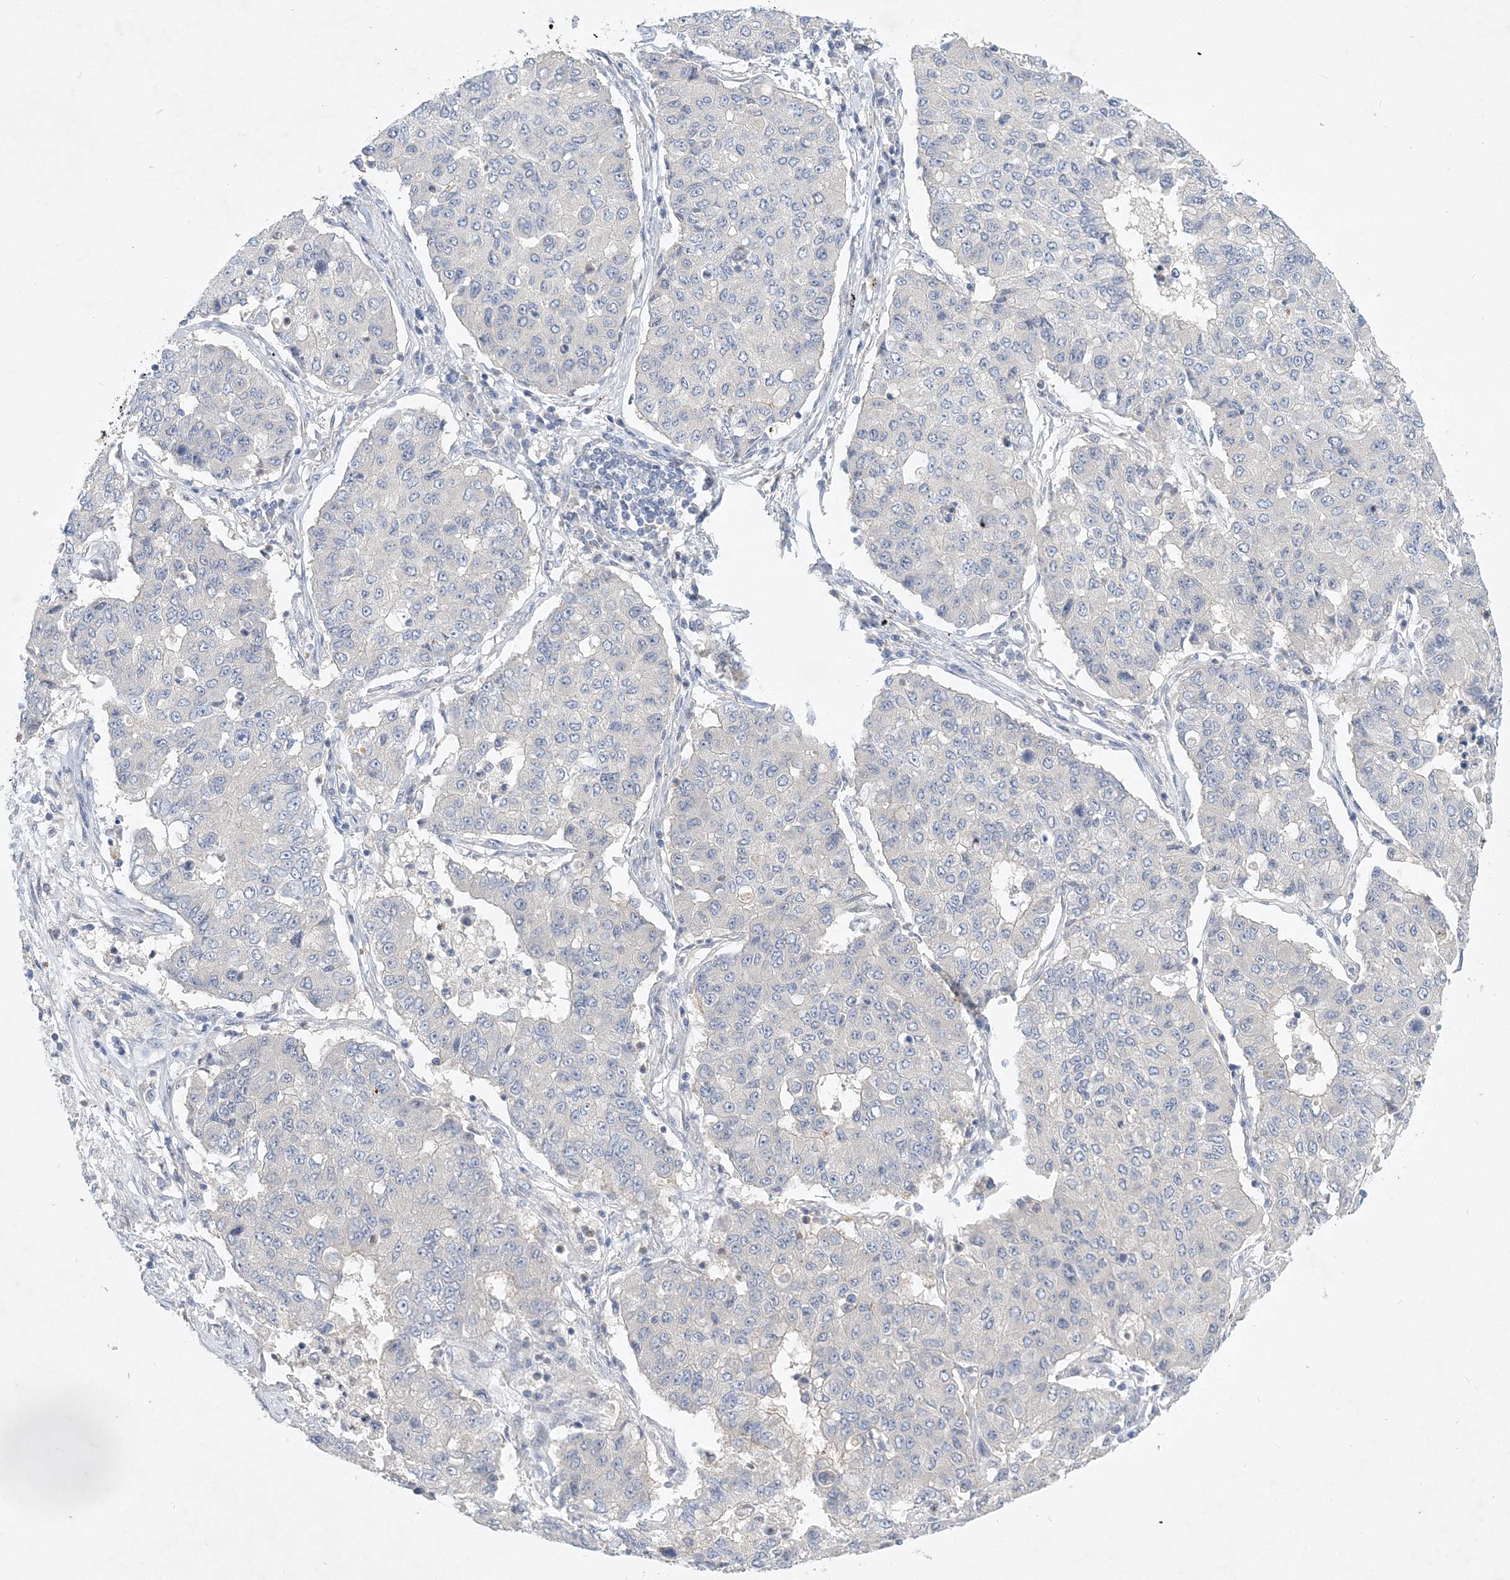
{"staining": {"intensity": "negative", "quantity": "none", "location": "none"}, "tissue": "lung cancer", "cell_type": "Tumor cells", "image_type": "cancer", "snomed": [{"axis": "morphology", "description": "Squamous cell carcinoma, NOS"}, {"axis": "topography", "description": "Lung"}], "caption": "Tumor cells are negative for protein expression in human lung cancer.", "gene": "ANKRD35", "patient": {"sex": "male", "age": 74}}